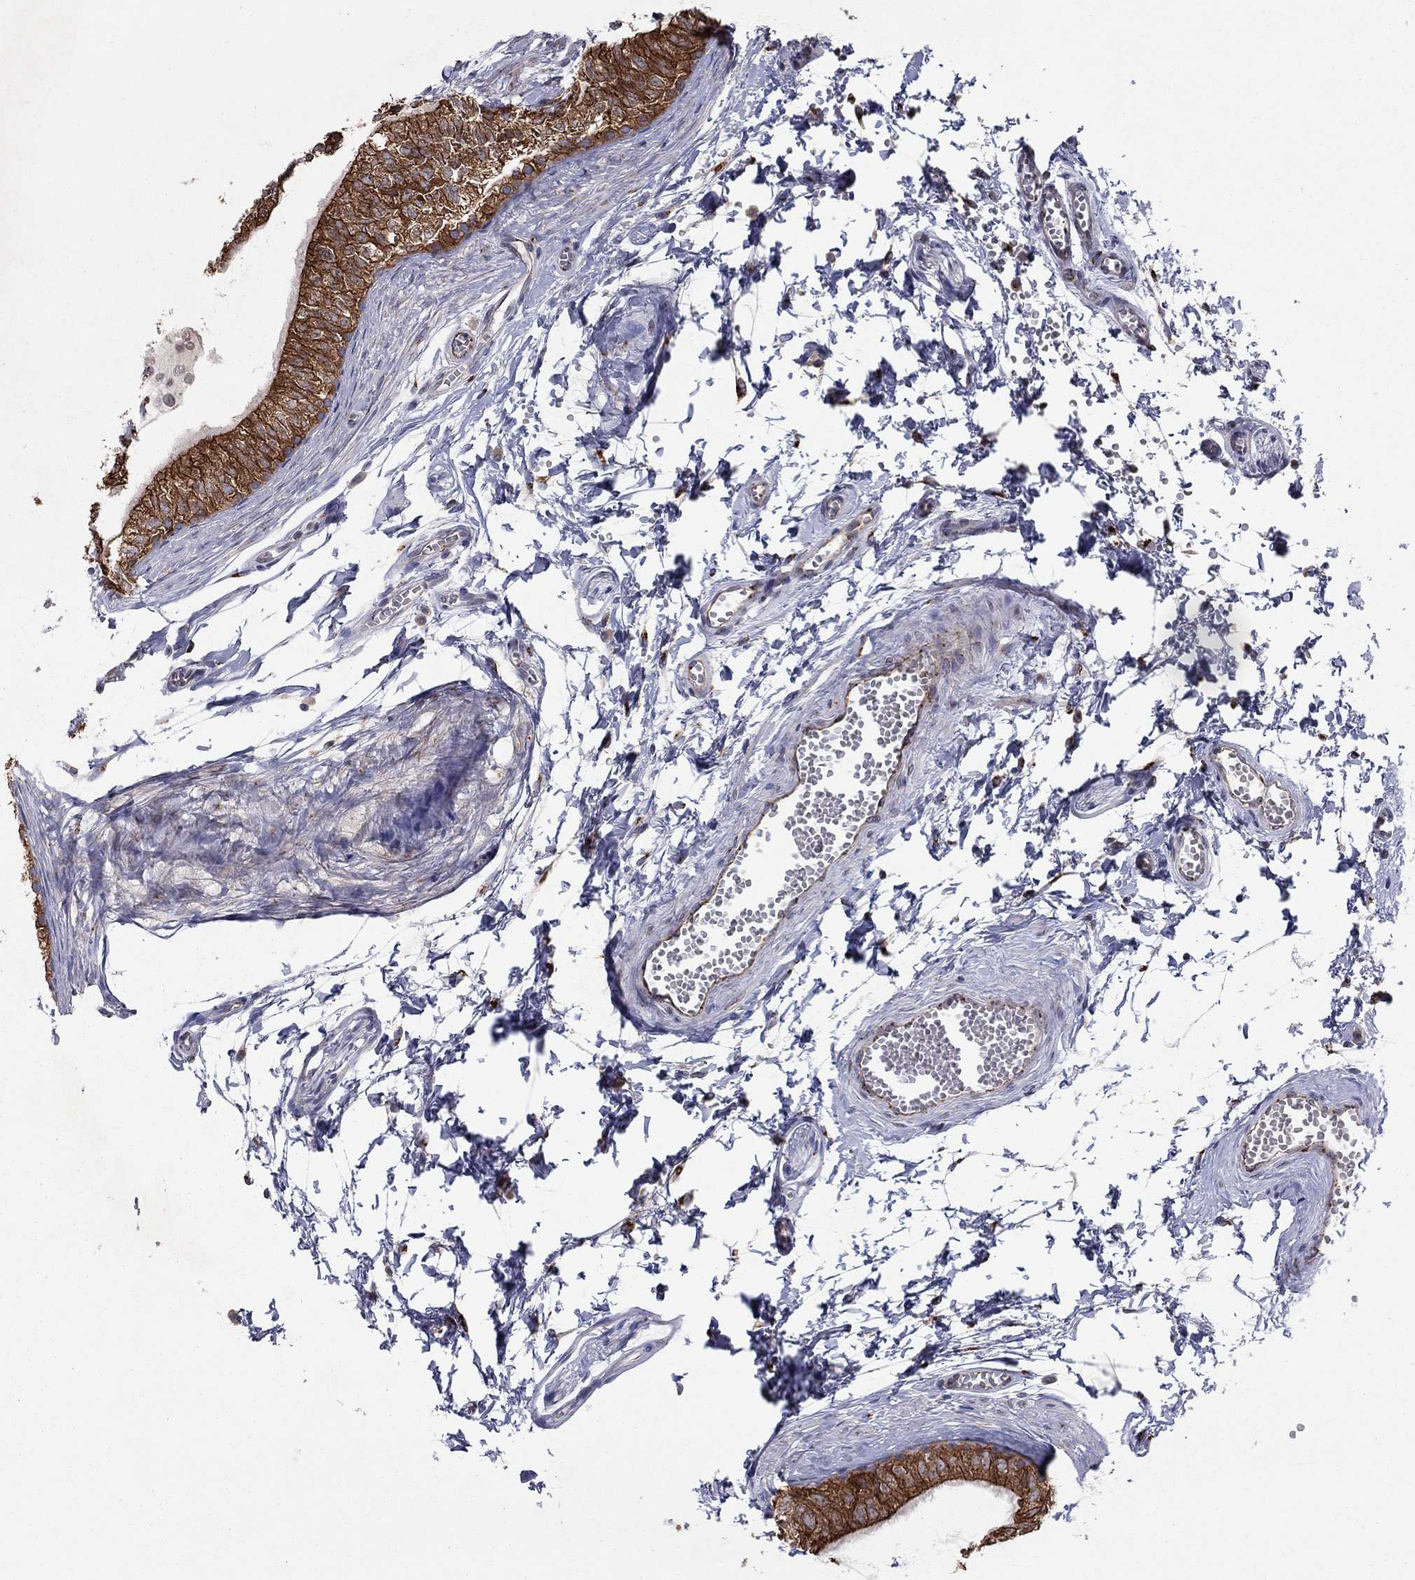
{"staining": {"intensity": "strong", "quantity": ">75%", "location": "cytoplasmic/membranous"}, "tissue": "epididymis", "cell_type": "Glandular cells", "image_type": "normal", "snomed": [{"axis": "morphology", "description": "Normal tissue, NOS"}, {"axis": "topography", "description": "Epididymis"}], "caption": "Immunohistochemical staining of normal epididymis reveals high levels of strong cytoplasmic/membranous staining in about >75% of glandular cells.", "gene": "YIF1A", "patient": {"sex": "male", "age": 22}}